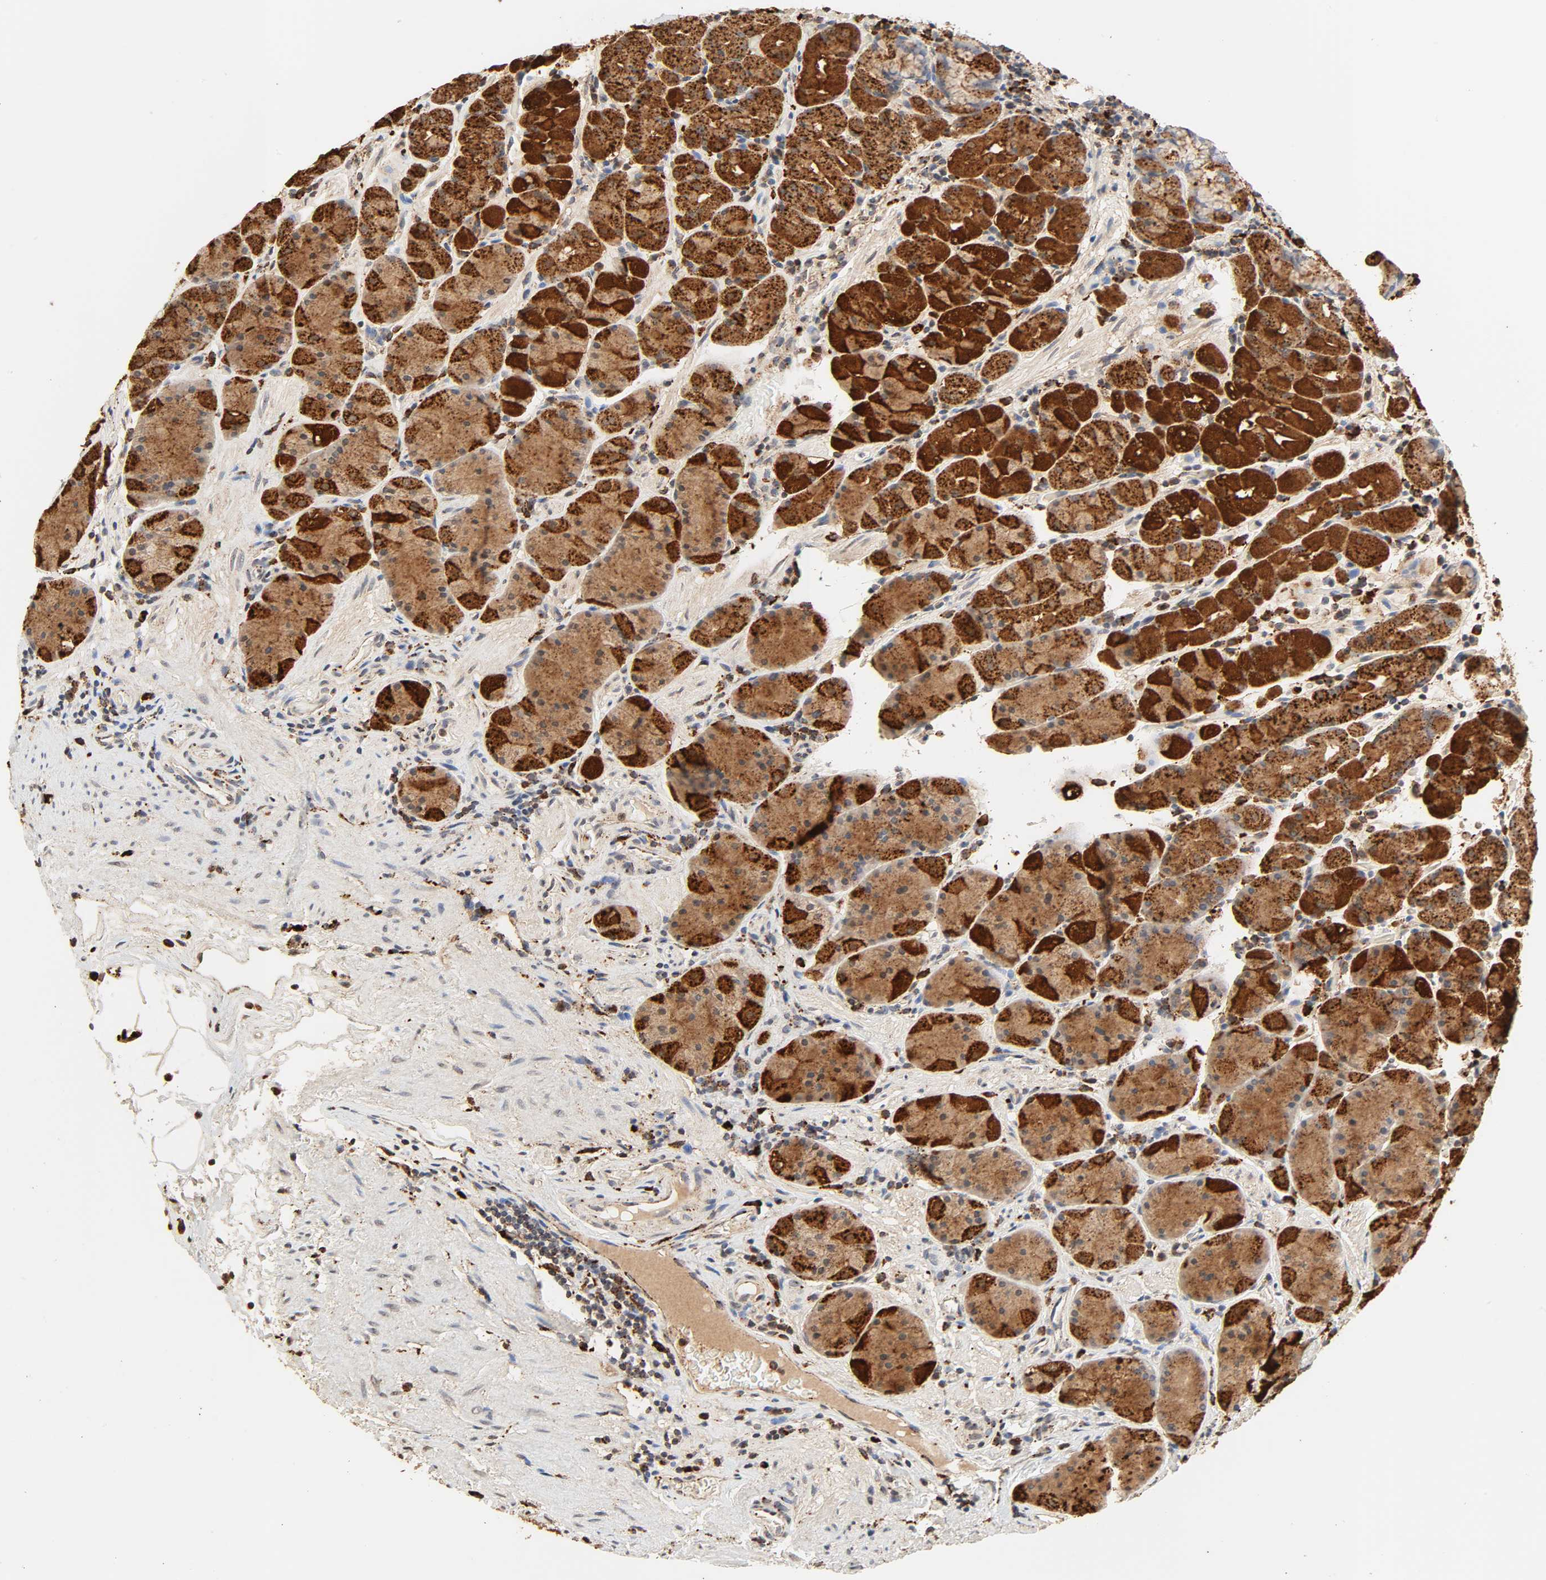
{"staining": {"intensity": "strong", "quantity": ">75%", "location": "cytoplasmic/membranous"}, "tissue": "stomach", "cell_type": "Glandular cells", "image_type": "normal", "snomed": [{"axis": "morphology", "description": "Normal tissue, NOS"}, {"axis": "topography", "description": "Stomach, lower"}], "caption": "Protein staining by IHC shows strong cytoplasmic/membranous expression in approximately >75% of glandular cells in normal stomach.", "gene": "PSAP", "patient": {"sex": "male", "age": 56}}